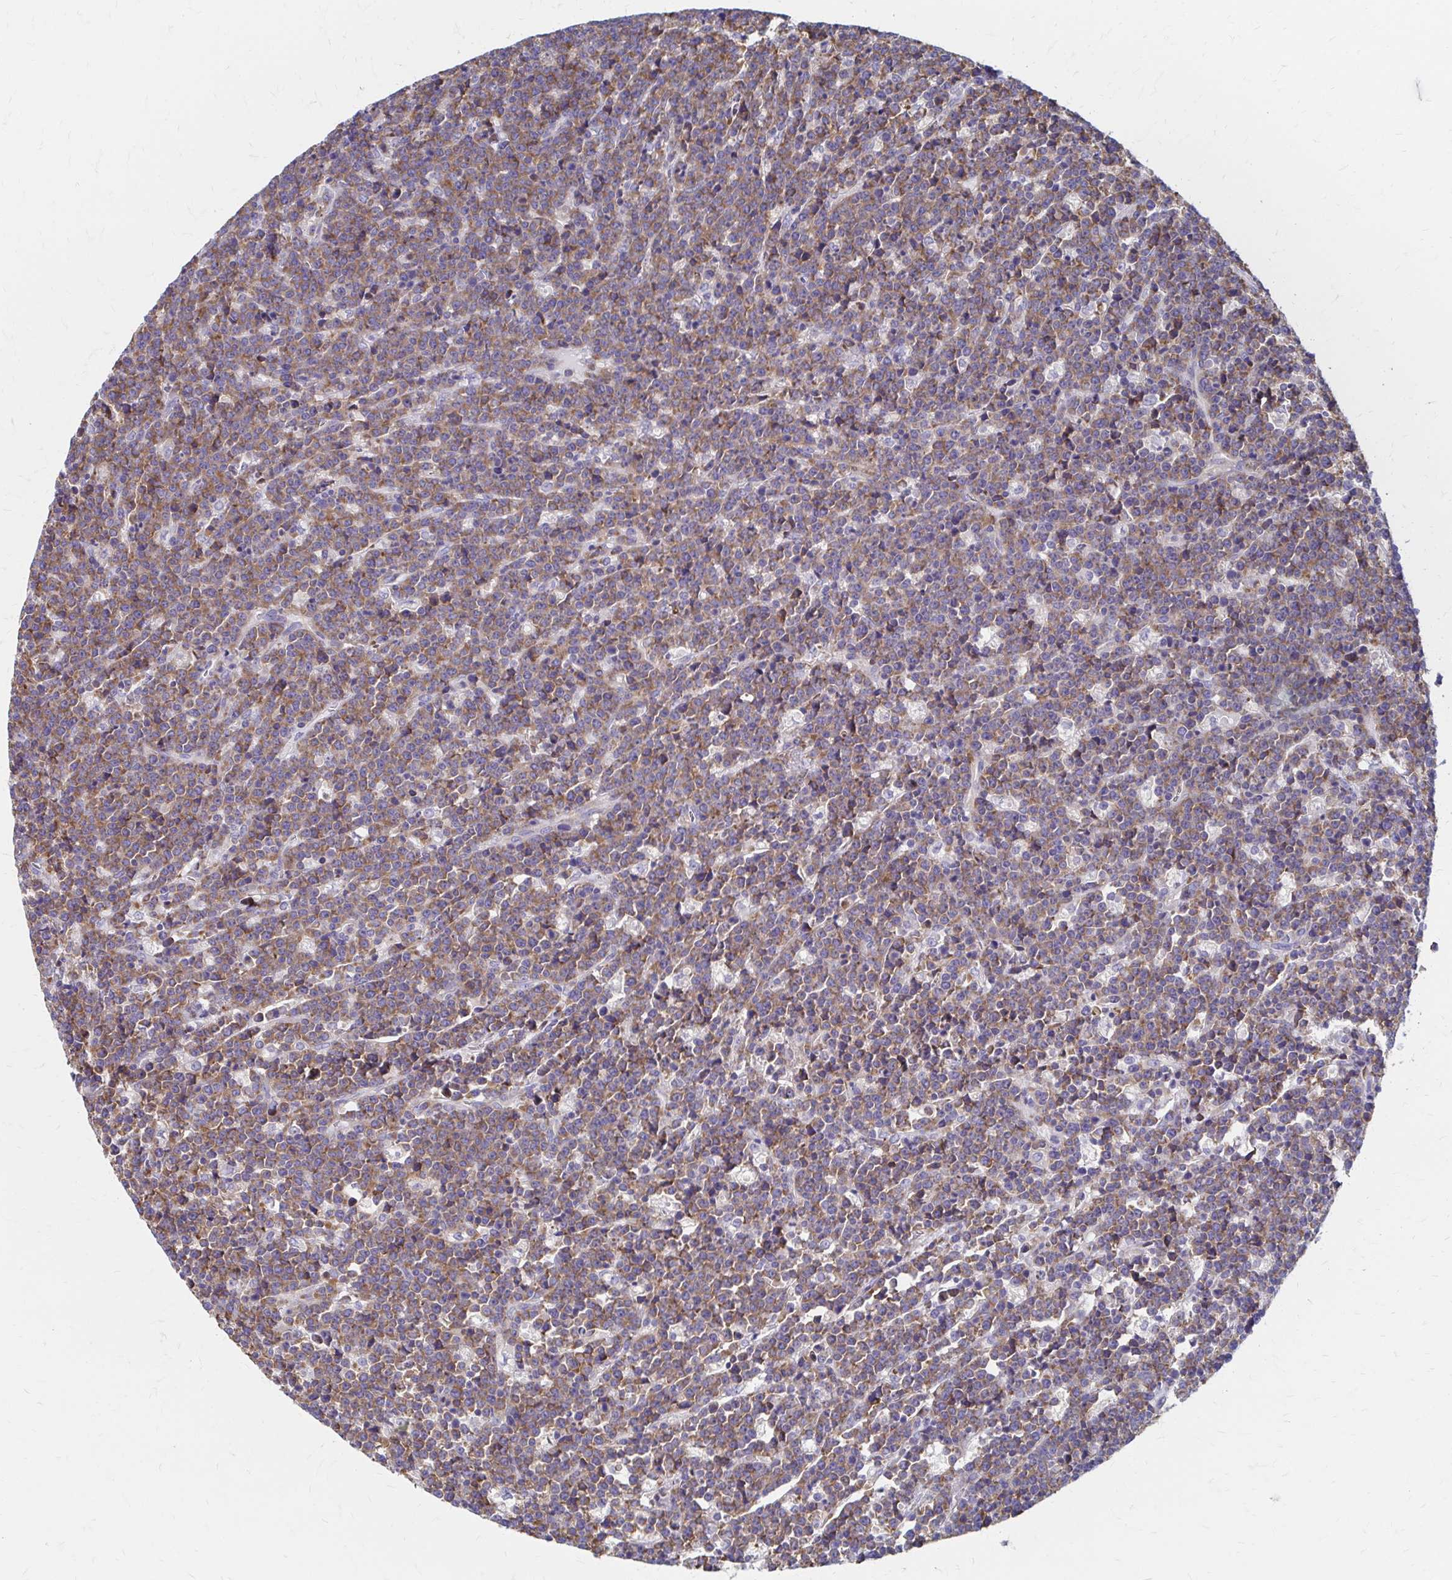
{"staining": {"intensity": "moderate", "quantity": ">75%", "location": "cytoplasmic/membranous"}, "tissue": "lymphoma", "cell_type": "Tumor cells", "image_type": "cancer", "snomed": [{"axis": "morphology", "description": "Malignant lymphoma, non-Hodgkin's type, High grade"}, {"axis": "topography", "description": "Ovary"}], "caption": "Moderate cytoplasmic/membranous positivity is identified in approximately >75% of tumor cells in lymphoma.", "gene": "RPL27A", "patient": {"sex": "female", "age": 56}}